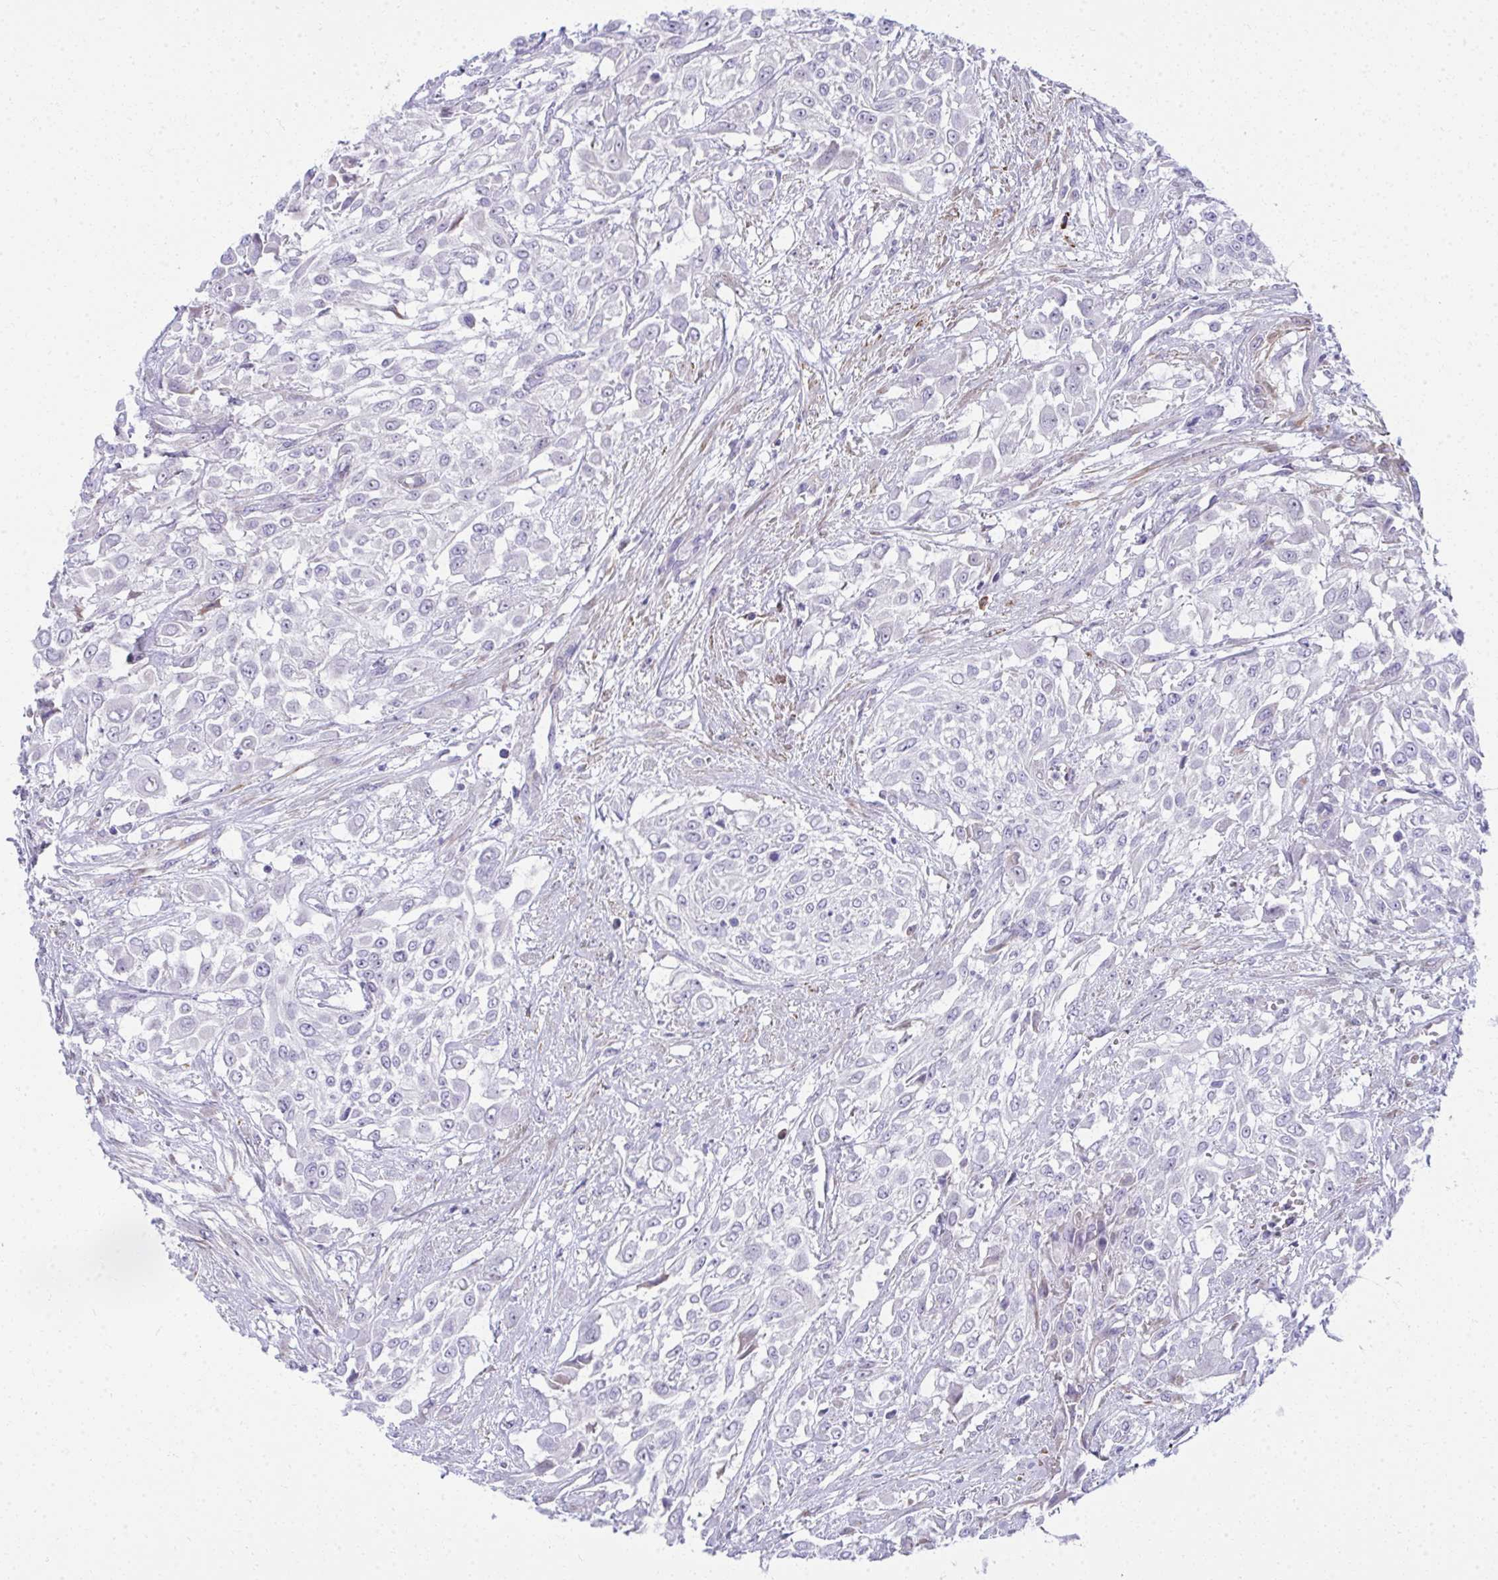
{"staining": {"intensity": "negative", "quantity": "none", "location": "none"}, "tissue": "urothelial cancer", "cell_type": "Tumor cells", "image_type": "cancer", "snomed": [{"axis": "morphology", "description": "Urothelial carcinoma, High grade"}, {"axis": "topography", "description": "Urinary bladder"}], "caption": "DAB (3,3'-diaminobenzidine) immunohistochemical staining of human urothelial cancer displays no significant staining in tumor cells.", "gene": "PUS7L", "patient": {"sex": "male", "age": 57}}